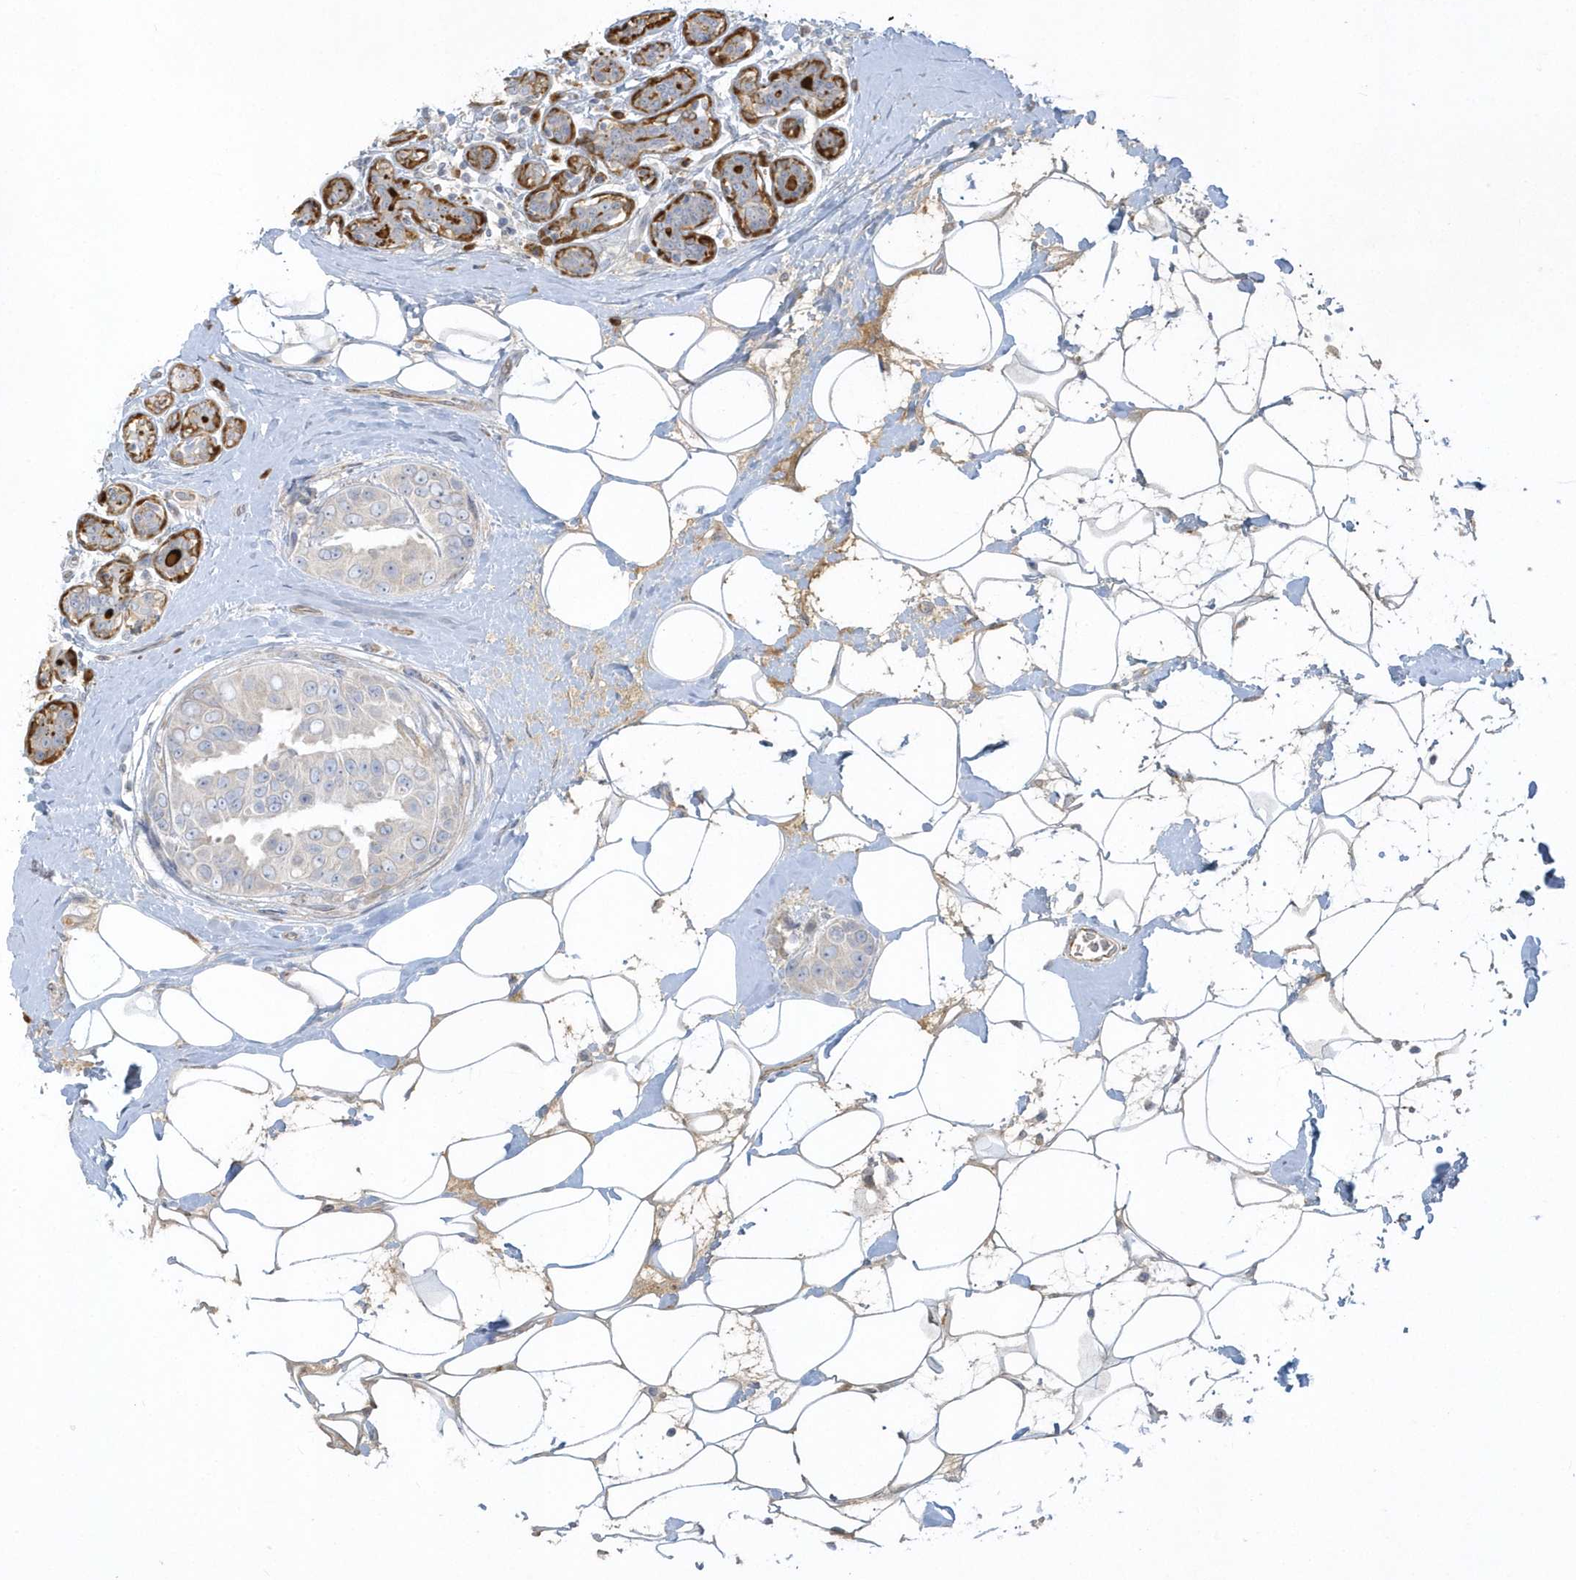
{"staining": {"intensity": "negative", "quantity": "none", "location": "none"}, "tissue": "breast cancer", "cell_type": "Tumor cells", "image_type": "cancer", "snomed": [{"axis": "morphology", "description": "Normal tissue, NOS"}, {"axis": "morphology", "description": "Duct carcinoma"}, {"axis": "topography", "description": "Breast"}], "caption": "The micrograph shows no staining of tumor cells in infiltrating ductal carcinoma (breast).", "gene": "THADA", "patient": {"sex": "female", "age": 39}}